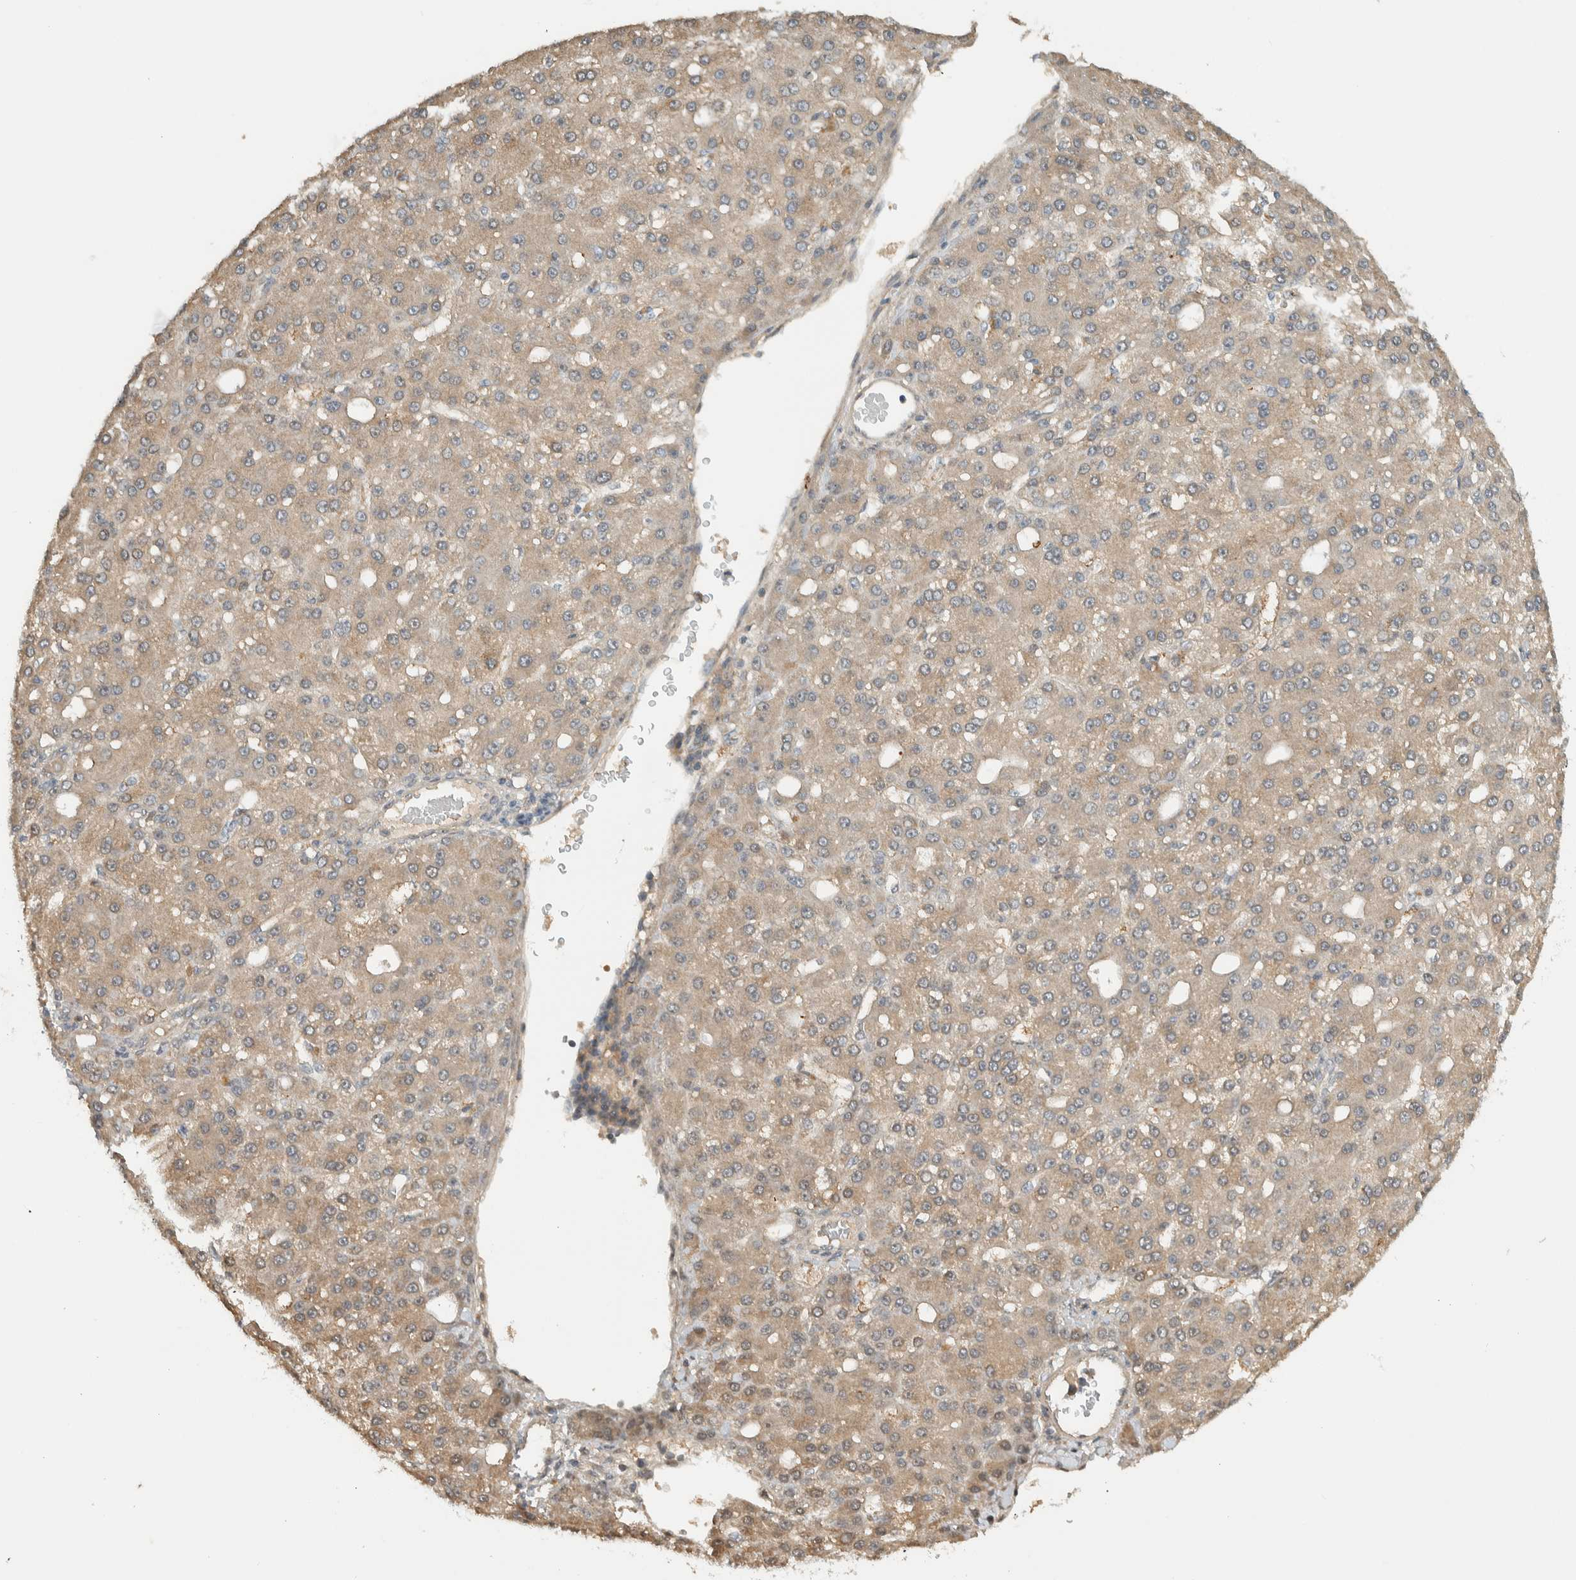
{"staining": {"intensity": "weak", "quantity": ">75%", "location": "cytoplasmic/membranous"}, "tissue": "liver cancer", "cell_type": "Tumor cells", "image_type": "cancer", "snomed": [{"axis": "morphology", "description": "Carcinoma, Hepatocellular, NOS"}, {"axis": "topography", "description": "Liver"}], "caption": "Brown immunohistochemical staining in liver cancer reveals weak cytoplasmic/membranous positivity in approximately >75% of tumor cells. (Stains: DAB in brown, nuclei in blue, Microscopy: brightfield microscopy at high magnification).", "gene": "MPRIP", "patient": {"sex": "male", "age": 67}}